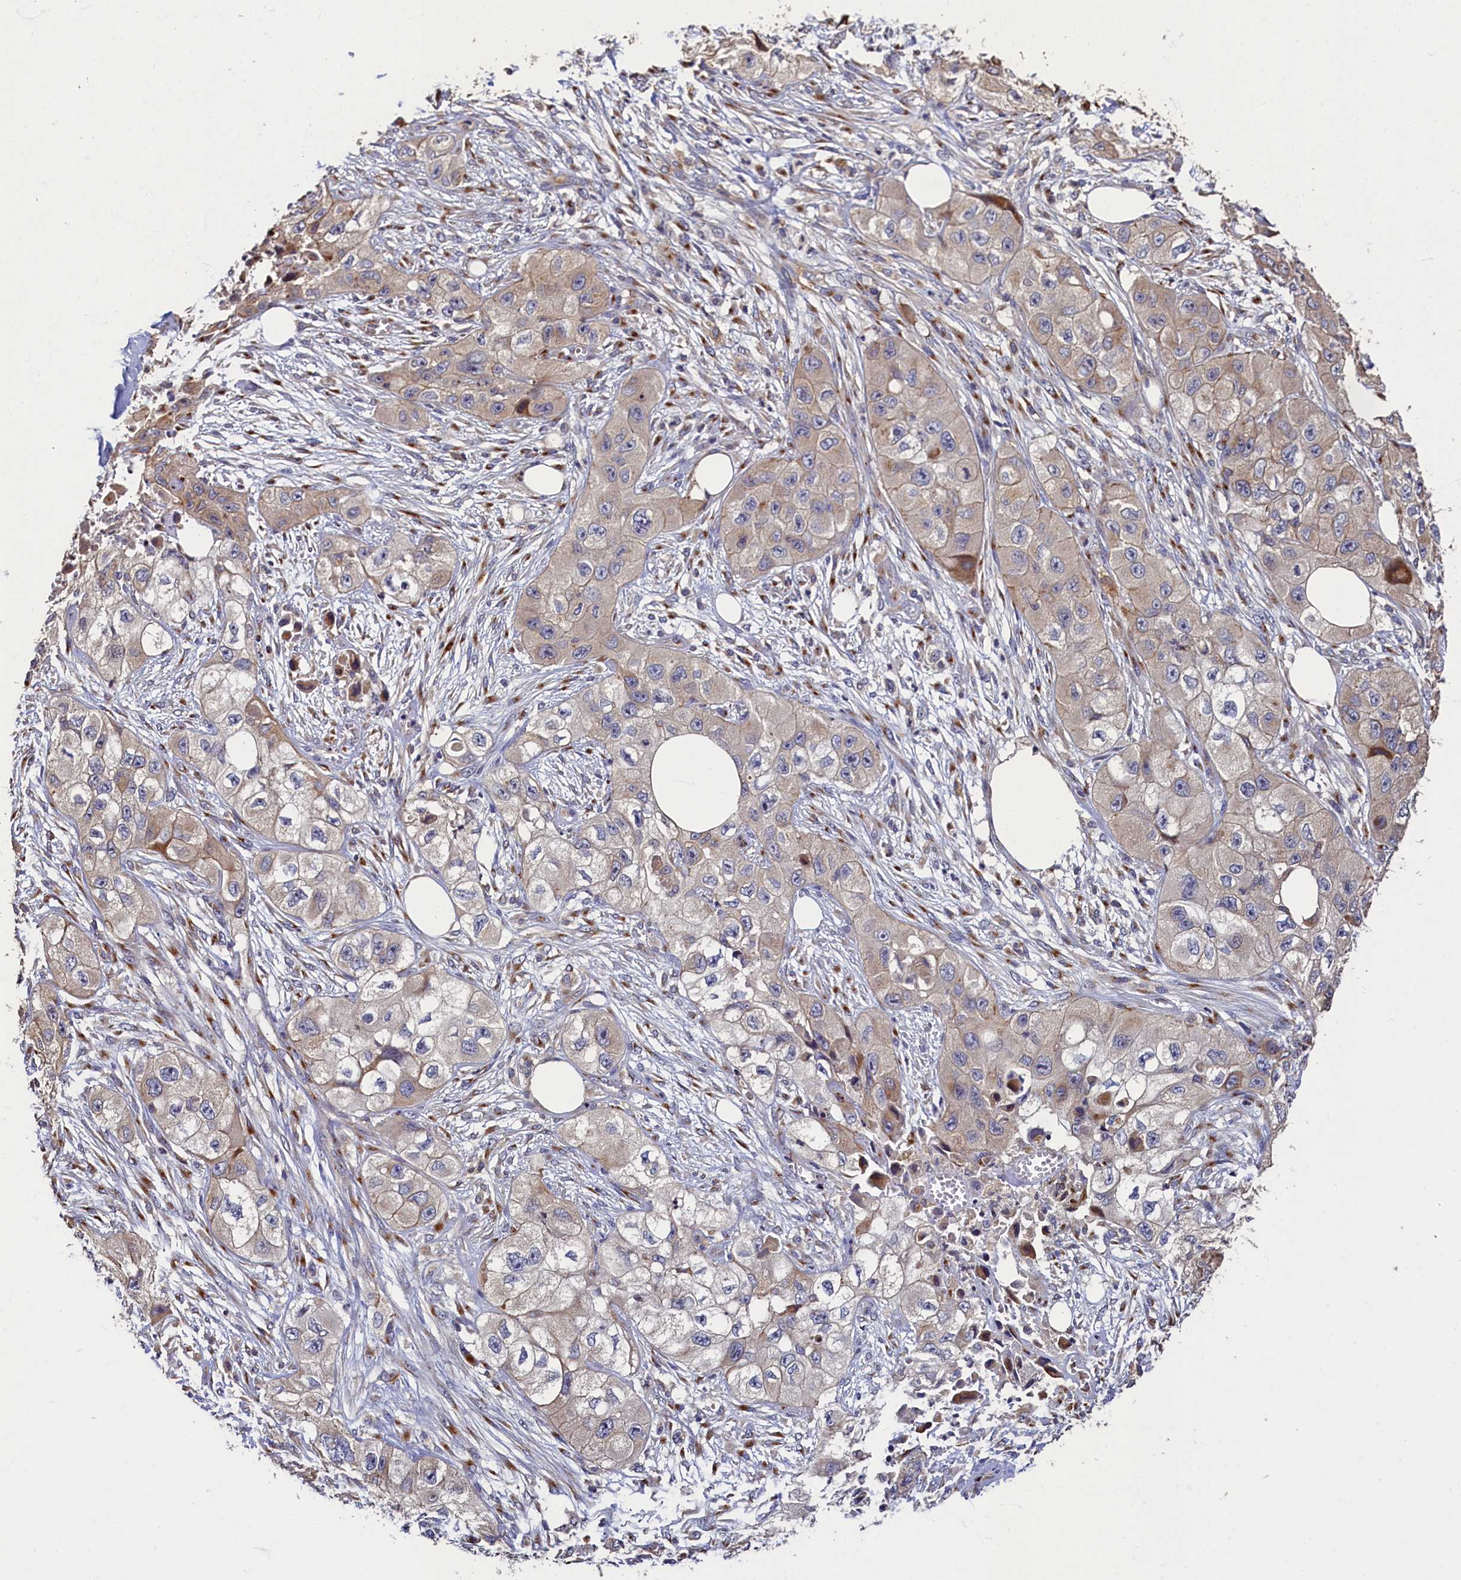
{"staining": {"intensity": "weak", "quantity": "25%-75%", "location": "cytoplasmic/membranous"}, "tissue": "skin cancer", "cell_type": "Tumor cells", "image_type": "cancer", "snomed": [{"axis": "morphology", "description": "Squamous cell carcinoma, NOS"}, {"axis": "topography", "description": "Skin"}, {"axis": "topography", "description": "Subcutis"}], "caption": "Human skin cancer (squamous cell carcinoma) stained with a protein marker demonstrates weak staining in tumor cells.", "gene": "TMEM181", "patient": {"sex": "male", "age": 73}}